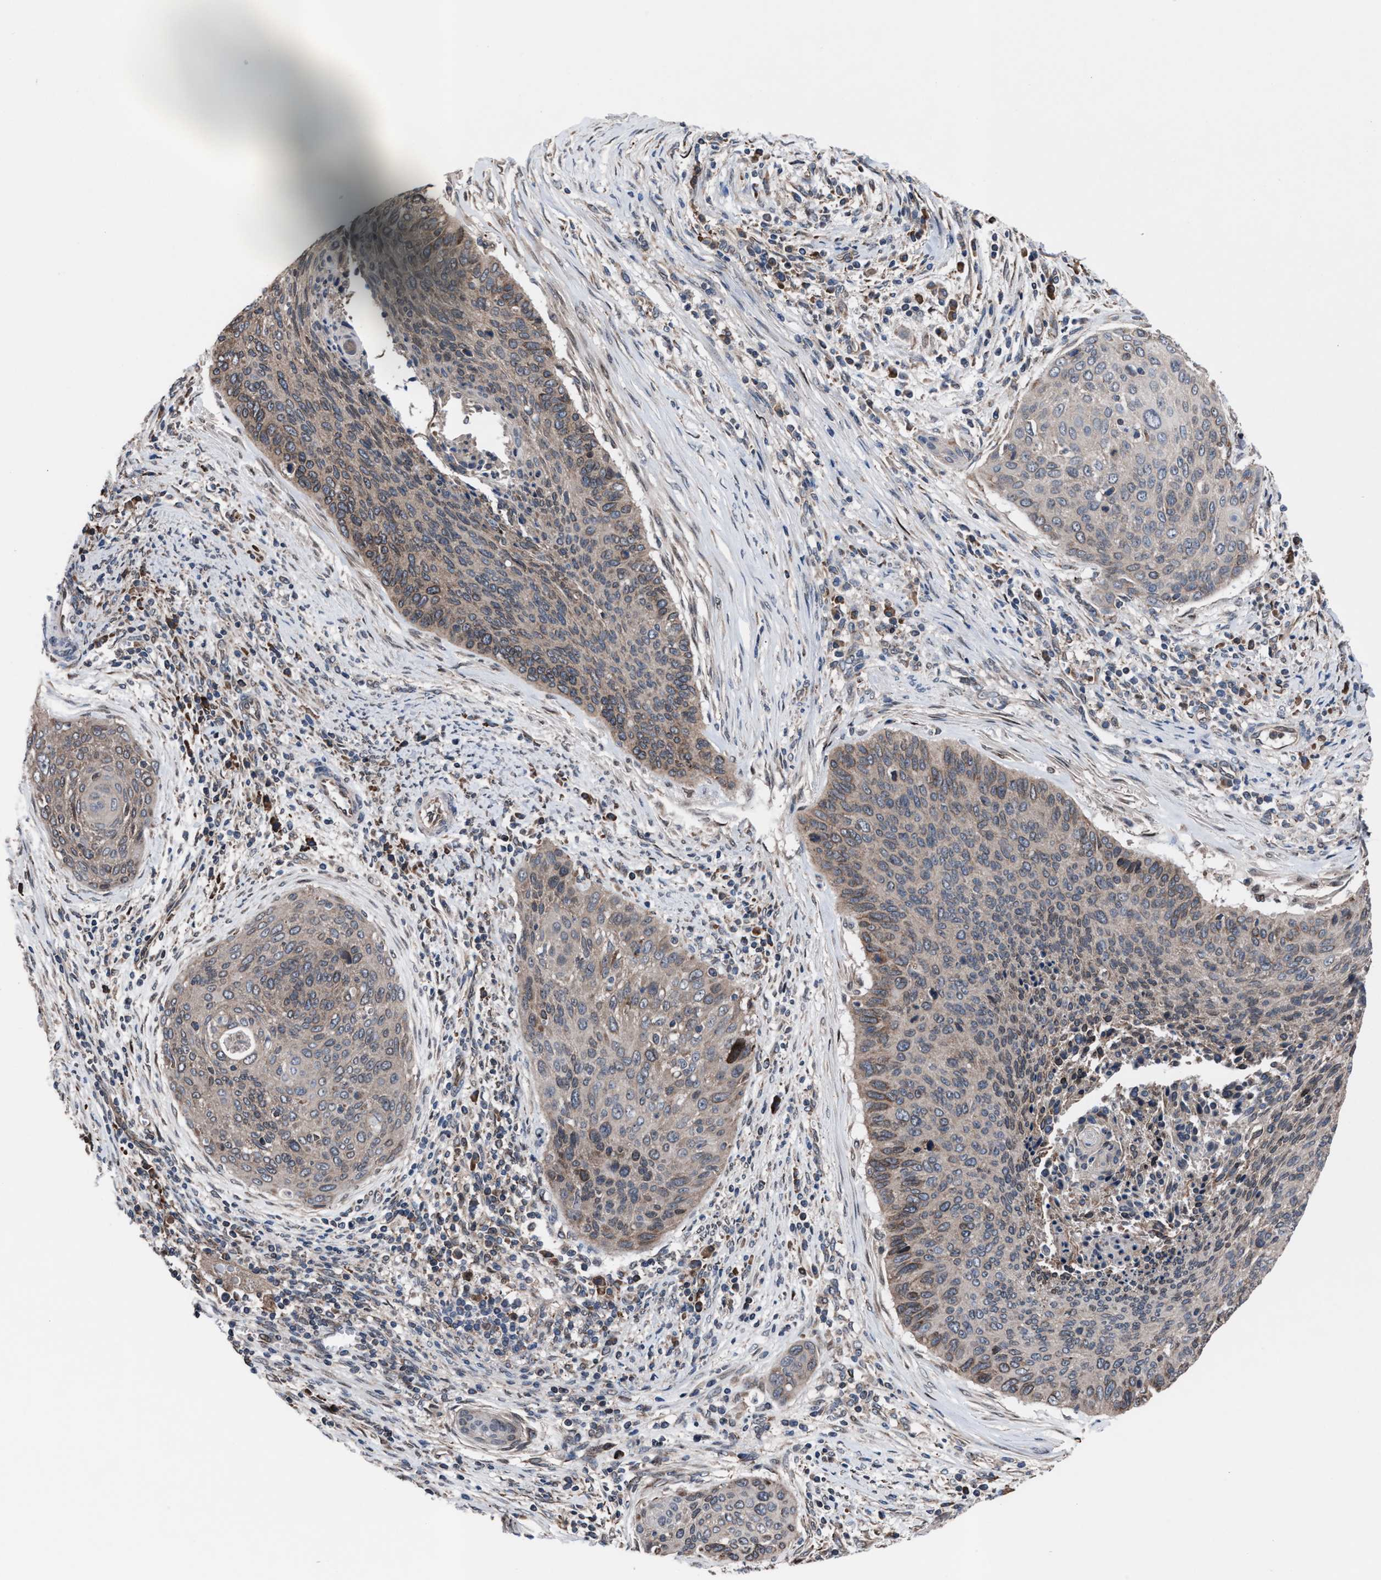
{"staining": {"intensity": "weak", "quantity": ">75%", "location": "cytoplasmic/membranous"}, "tissue": "cervical cancer", "cell_type": "Tumor cells", "image_type": "cancer", "snomed": [{"axis": "morphology", "description": "Squamous cell carcinoma, NOS"}, {"axis": "topography", "description": "Cervix"}], "caption": "An immunohistochemistry (IHC) image of neoplastic tissue is shown. Protein staining in brown highlights weak cytoplasmic/membranous positivity in cervical squamous cell carcinoma within tumor cells.", "gene": "TP53BP2", "patient": {"sex": "female", "age": 55}}